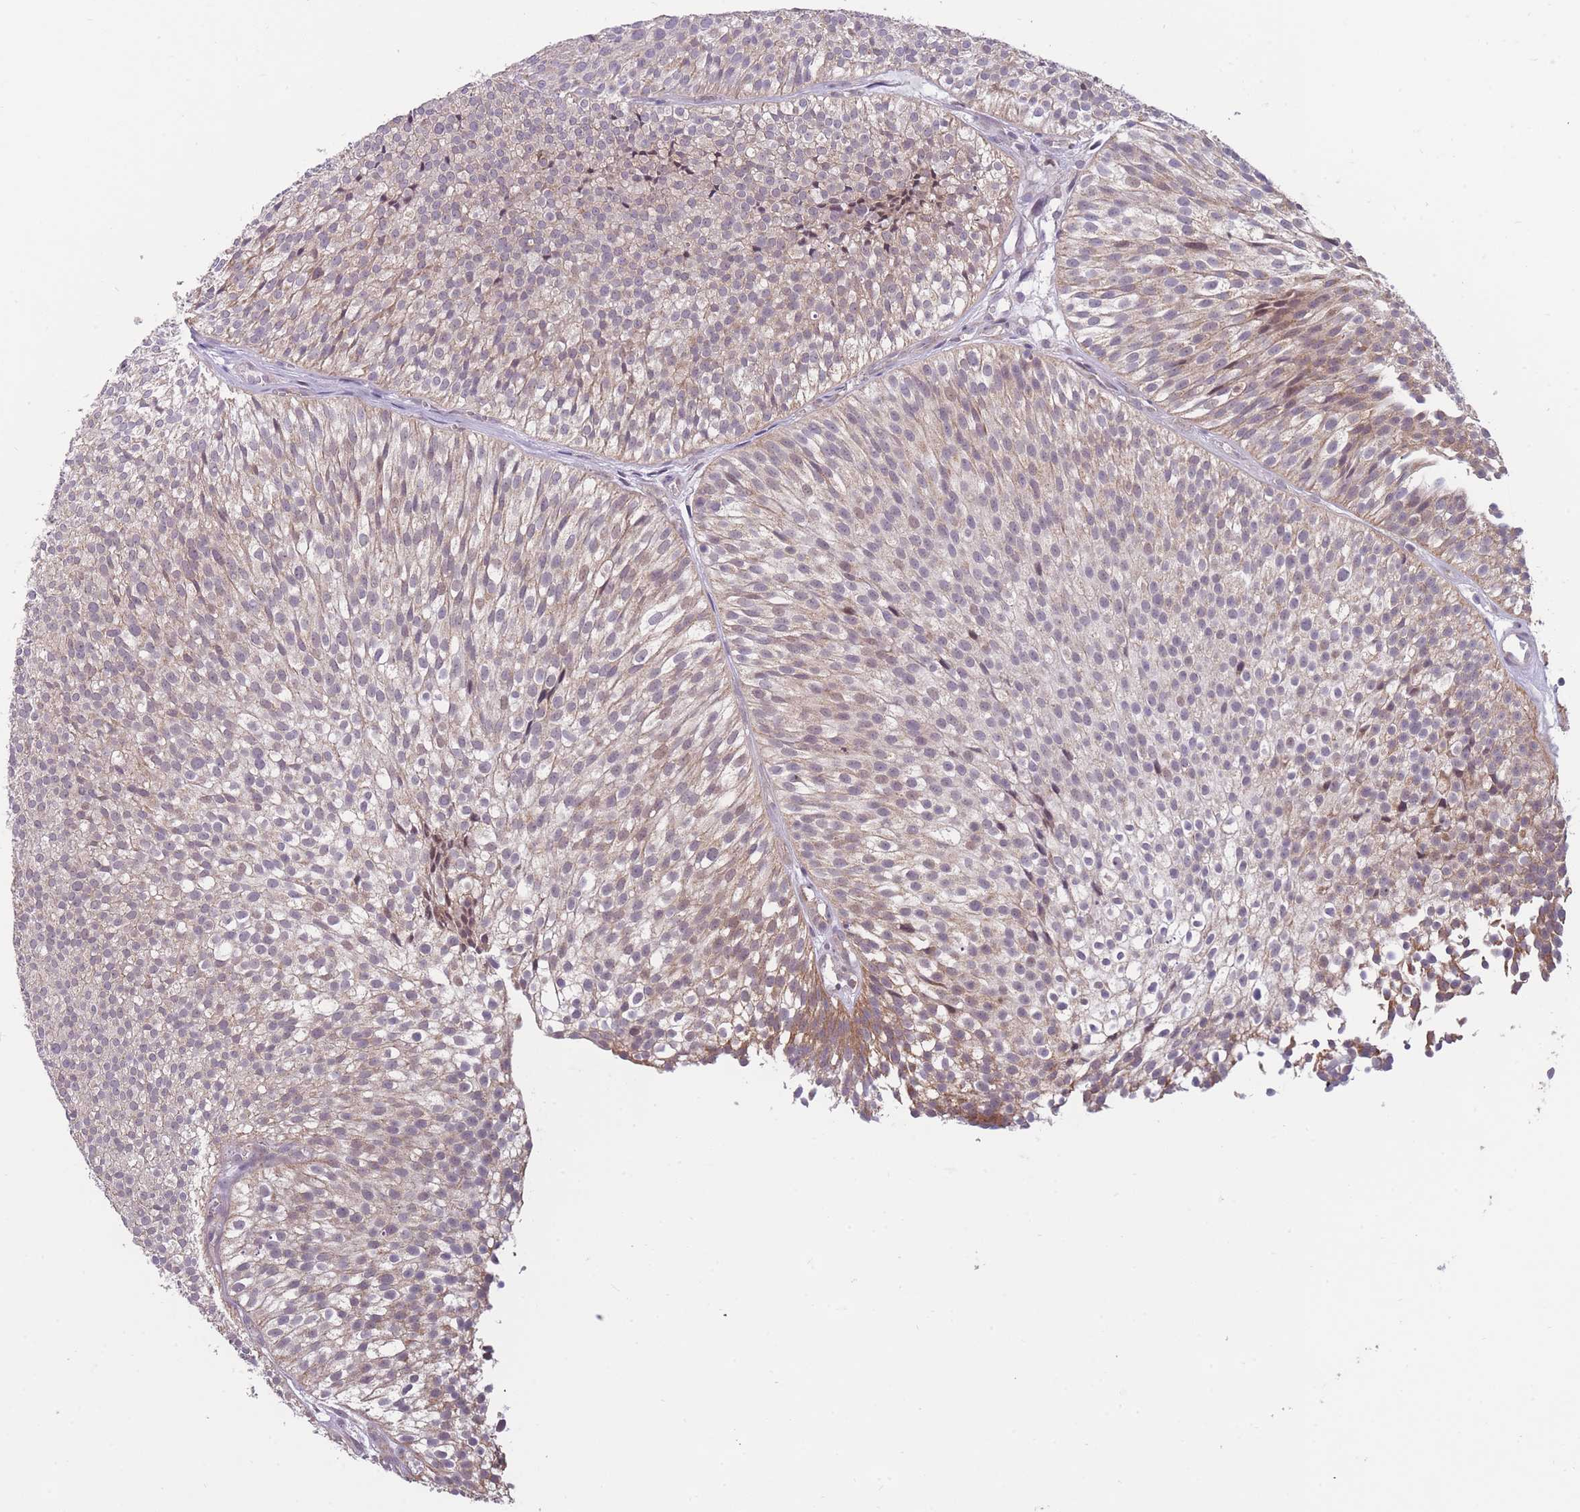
{"staining": {"intensity": "weak", "quantity": ">75%", "location": "cytoplasmic/membranous"}, "tissue": "urothelial cancer", "cell_type": "Tumor cells", "image_type": "cancer", "snomed": [{"axis": "morphology", "description": "Urothelial carcinoma, Low grade"}, {"axis": "topography", "description": "Urinary bladder"}], "caption": "Protein analysis of urothelial carcinoma (low-grade) tissue exhibits weak cytoplasmic/membranous expression in about >75% of tumor cells.", "gene": "MRPS18C", "patient": {"sex": "male", "age": 91}}